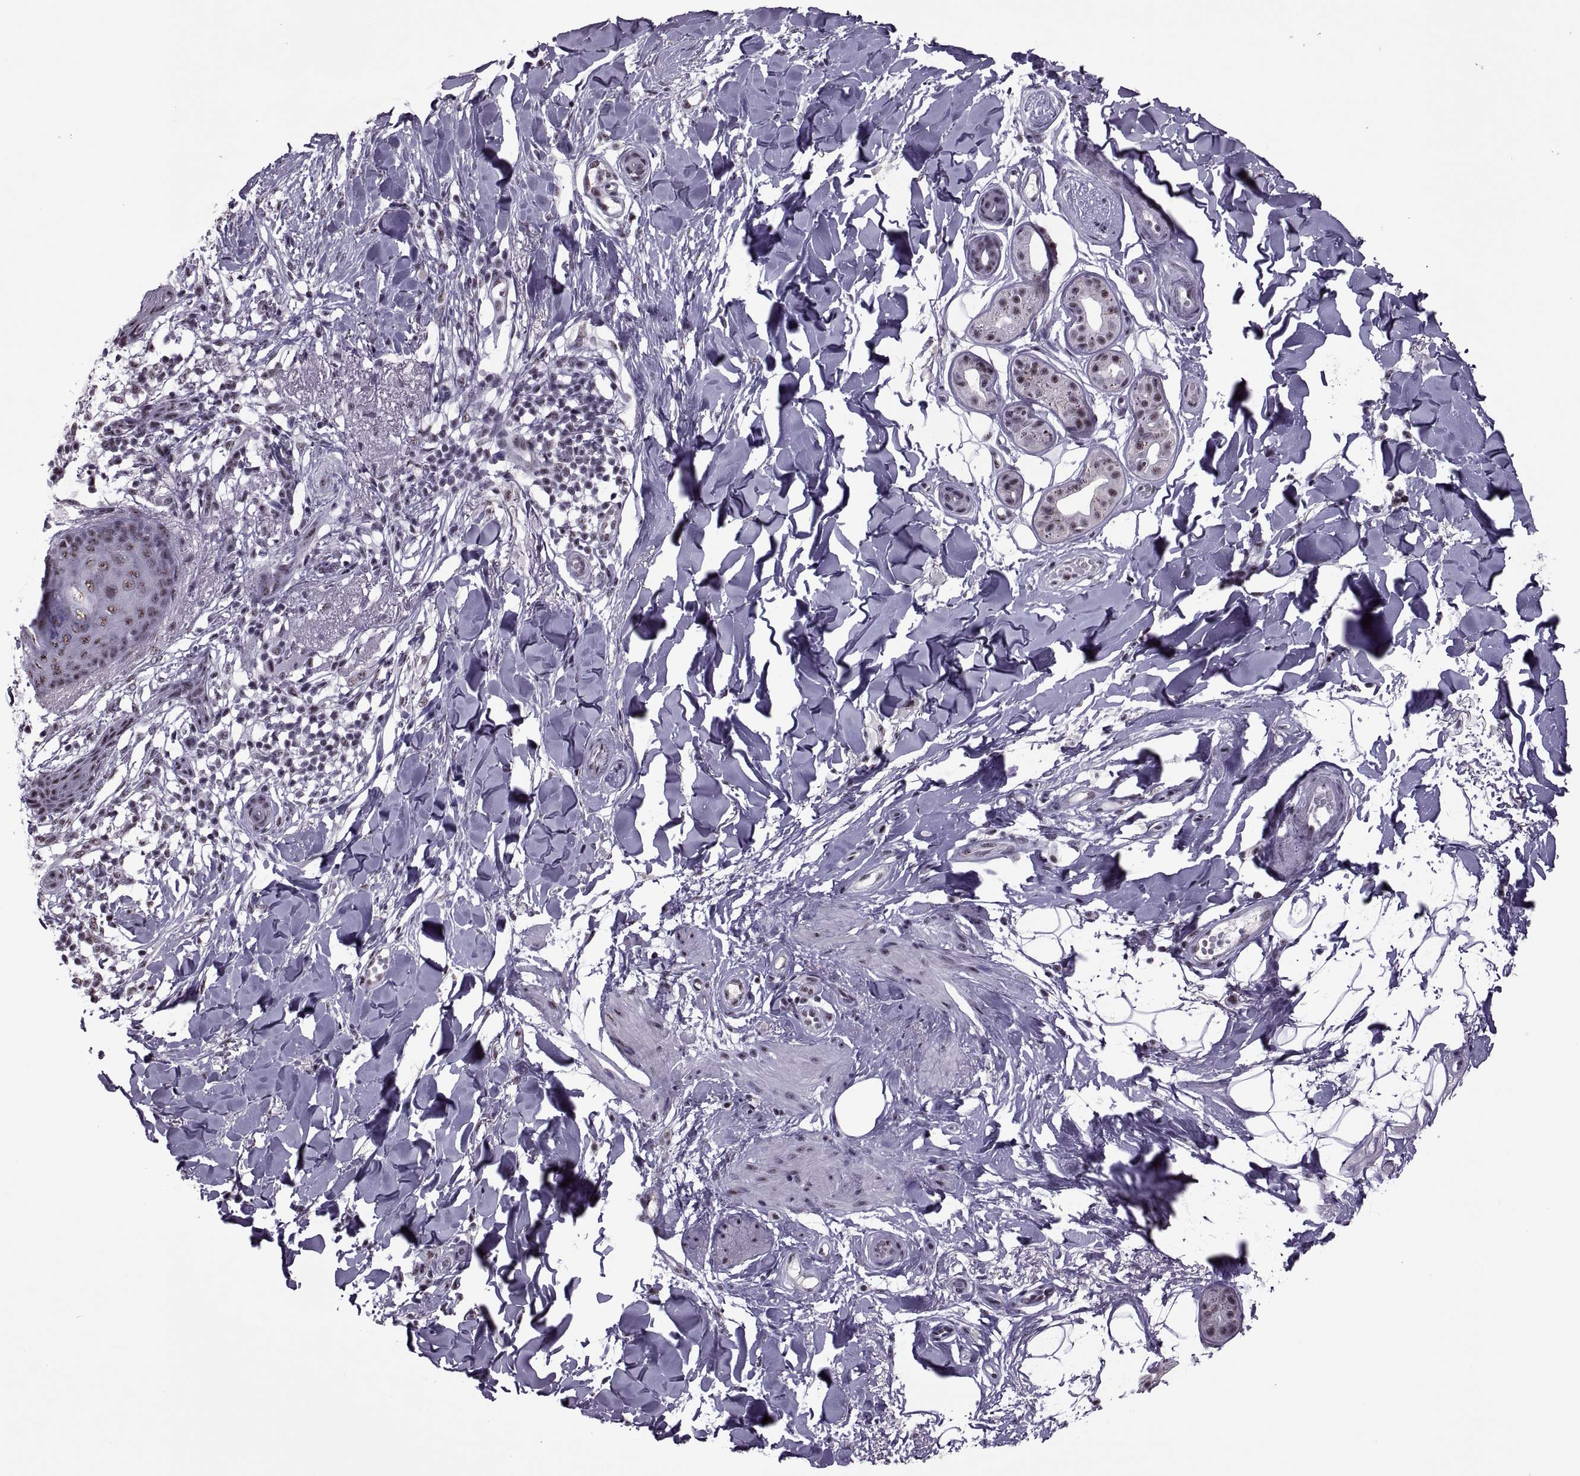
{"staining": {"intensity": "weak", "quantity": ">75%", "location": "nuclear"}, "tissue": "skin cancer", "cell_type": "Tumor cells", "image_type": "cancer", "snomed": [{"axis": "morphology", "description": "Normal tissue, NOS"}, {"axis": "morphology", "description": "Basal cell carcinoma"}, {"axis": "topography", "description": "Skin"}], "caption": "IHC of human skin basal cell carcinoma demonstrates low levels of weak nuclear staining in about >75% of tumor cells. The staining was performed using DAB (3,3'-diaminobenzidine) to visualize the protein expression in brown, while the nuclei were stained in blue with hematoxylin (Magnification: 20x).", "gene": "MAGEA4", "patient": {"sex": "male", "age": 84}}